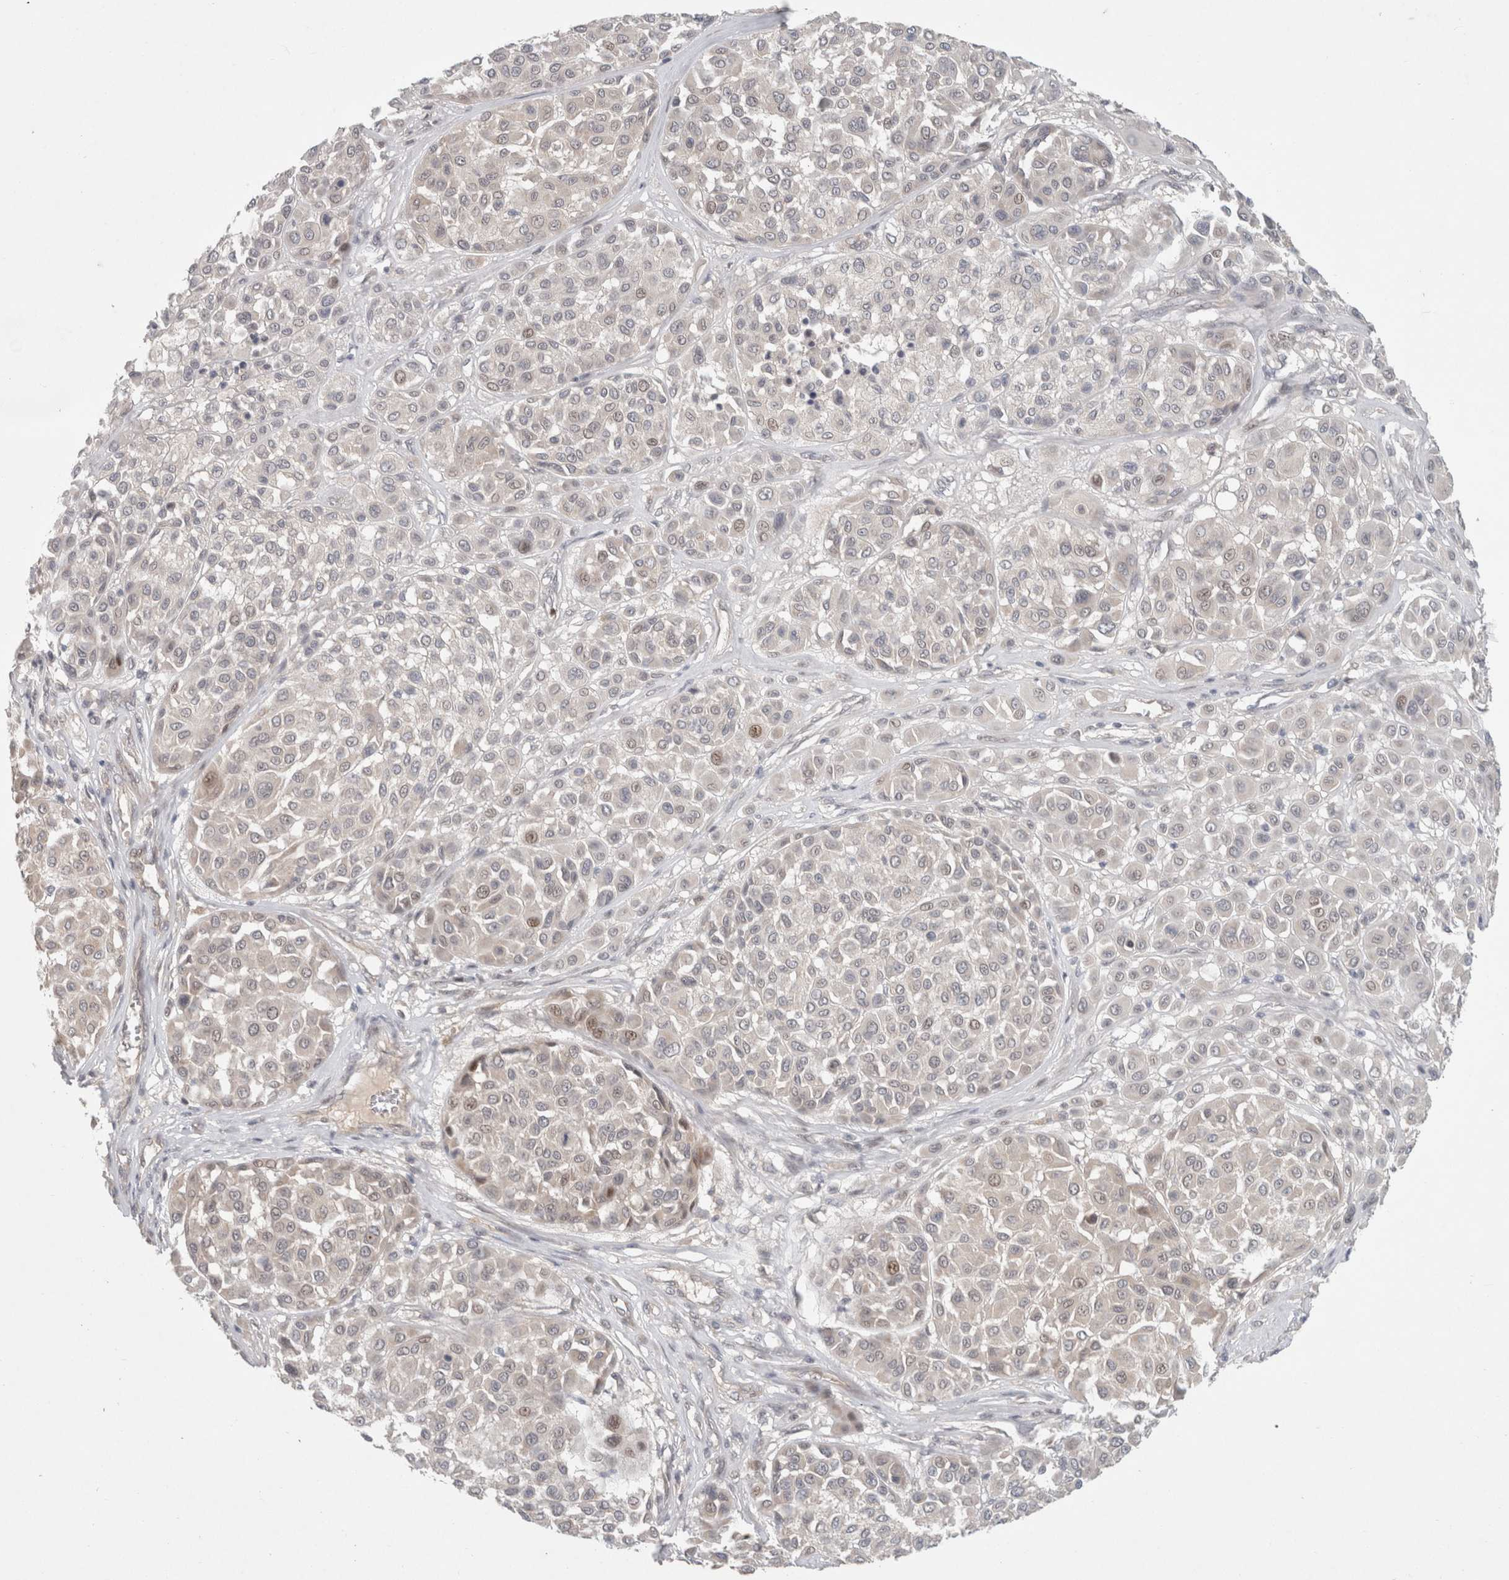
{"staining": {"intensity": "negative", "quantity": "none", "location": "none"}, "tissue": "melanoma", "cell_type": "Tumor cells", "image_type": "cancer", "snomed": [{"axis": "morphology", "description": "Malignant melanoma, Metastatic site"}, {"axis": "topography", "description": "Soft tissue"}], "caption": "Immunohistochemistry (IHC) of human malignant melanoma (metastatic site) displays no positivity in tumor cells.", "gene": "RASAL2", "patient": {"sex": "male", "age": 41}}